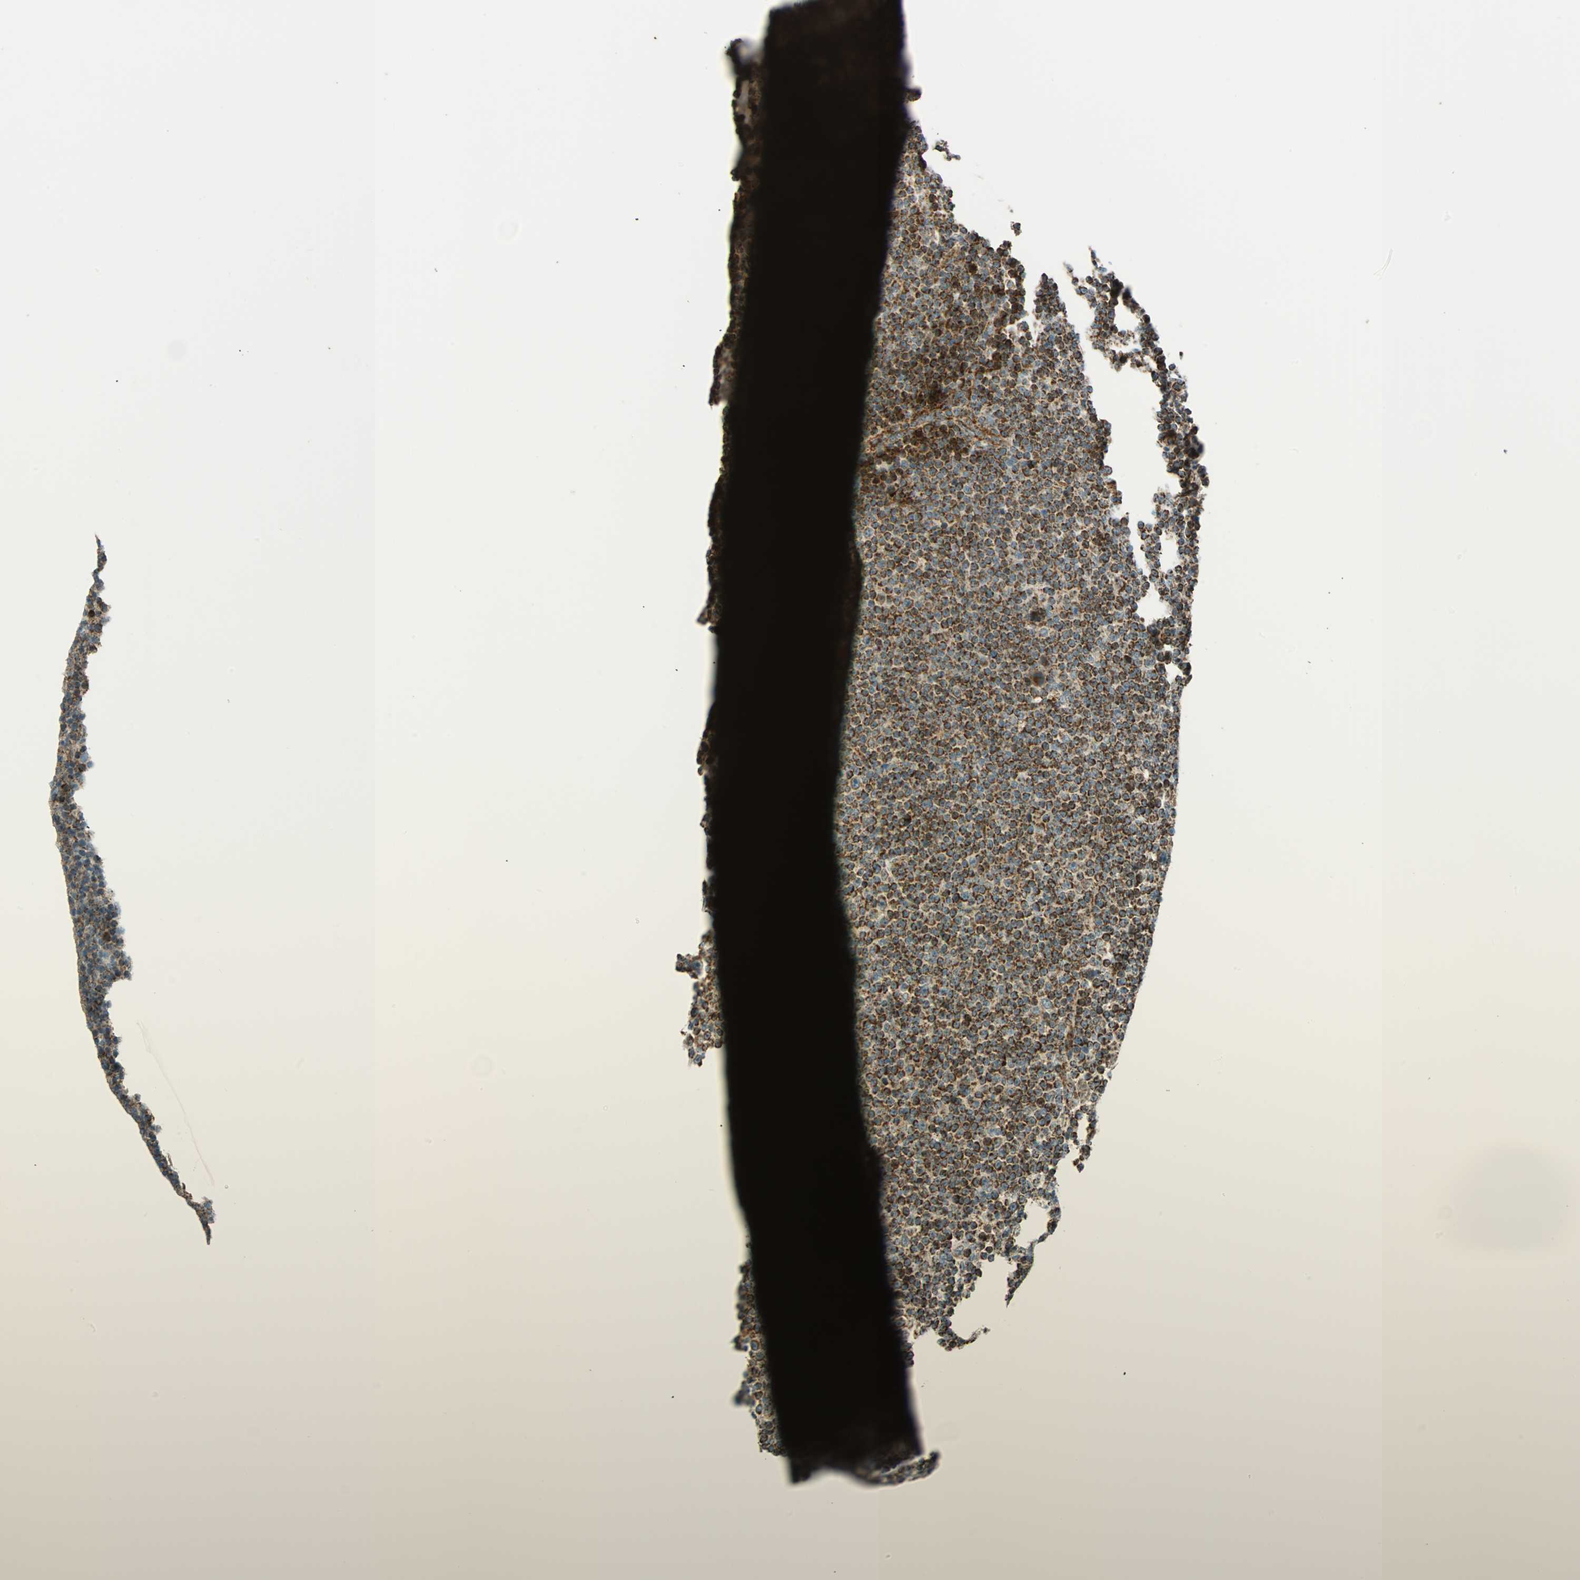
{"staining": {"intensity": "moderate", "quantity": ">75%", "location": "cytoplasmic/membranous"}, "tissue": "lymphoma", "cell_type": "Tumor cells", "image_type": "cancer", "snomed": [{"axis": "morphology", "description": "Malignant lymphoma, non-Hodgkin's type, Low grade"}, {"axis": "topography", "description": "Lymph node"}], "caption": "A high-resolution photomicrograph shows immunohistochemistry staining of lymphoma, which shows moderate cytoplasmic/membranous positivity in approximately >75% of tumor cells.", "gene": "SPRY4", "patient": {"sex": "female", "age": 67}}